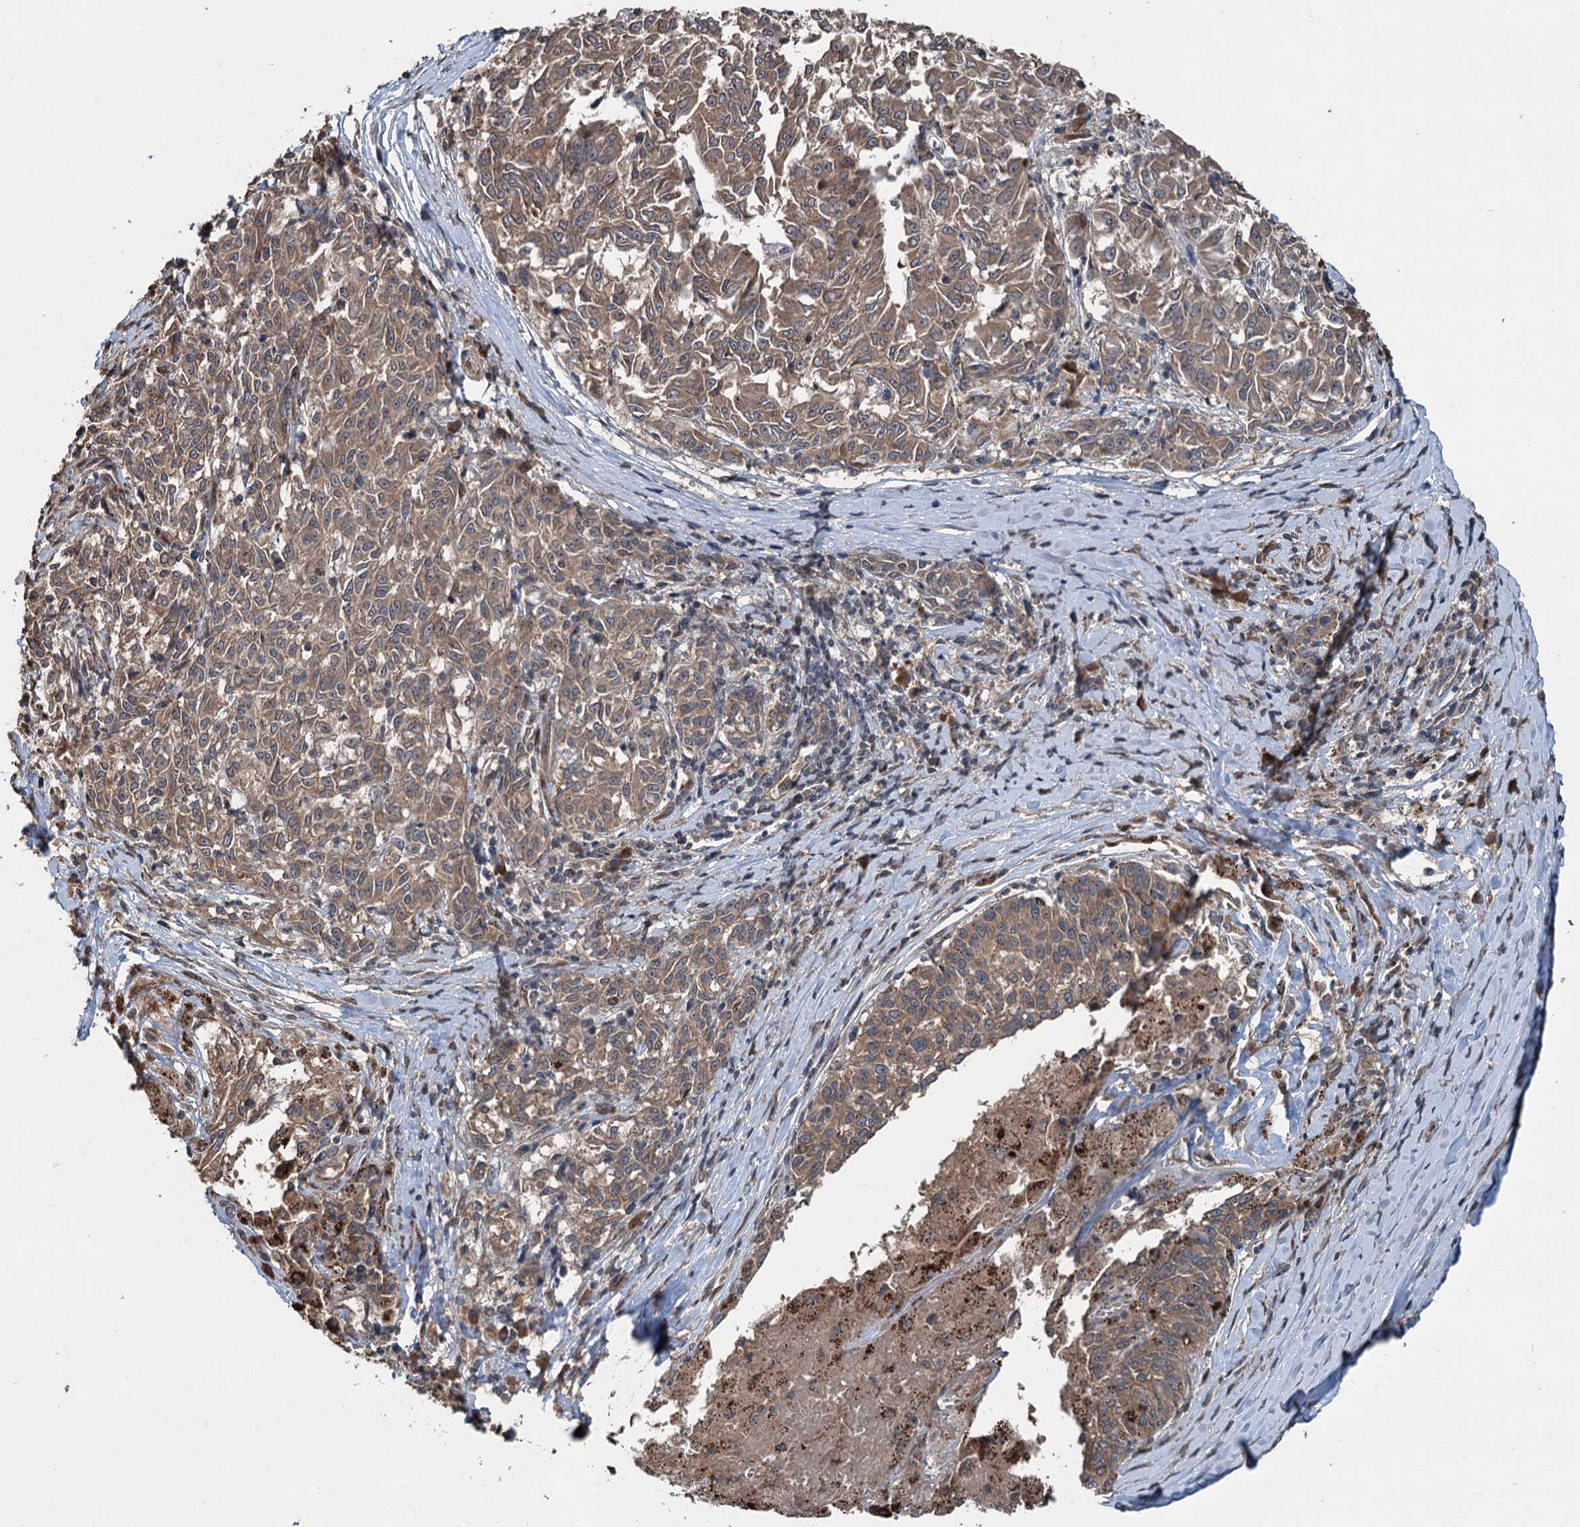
{"staining": {"intensity": "weak", "quantity": ">75%", "location": "cytoplasmic/membranous"}, "tissue": "melanoma", "cell_type": "Tumor cells", "image_type": "cancer", "snomed": [{"axis": "morphology", "description": "Malignant melanoma, NOS"}, {"axis": "topography", "description": "Skin"}], "caption": "Immunohistochemical staining of malignant melanoma exhibits weak cytoplasmic/membranous protein staining in approximately >75% of tumor cells.", "gene": "N4BP2L2", "patient": {"sex": "female", "age": 72}}